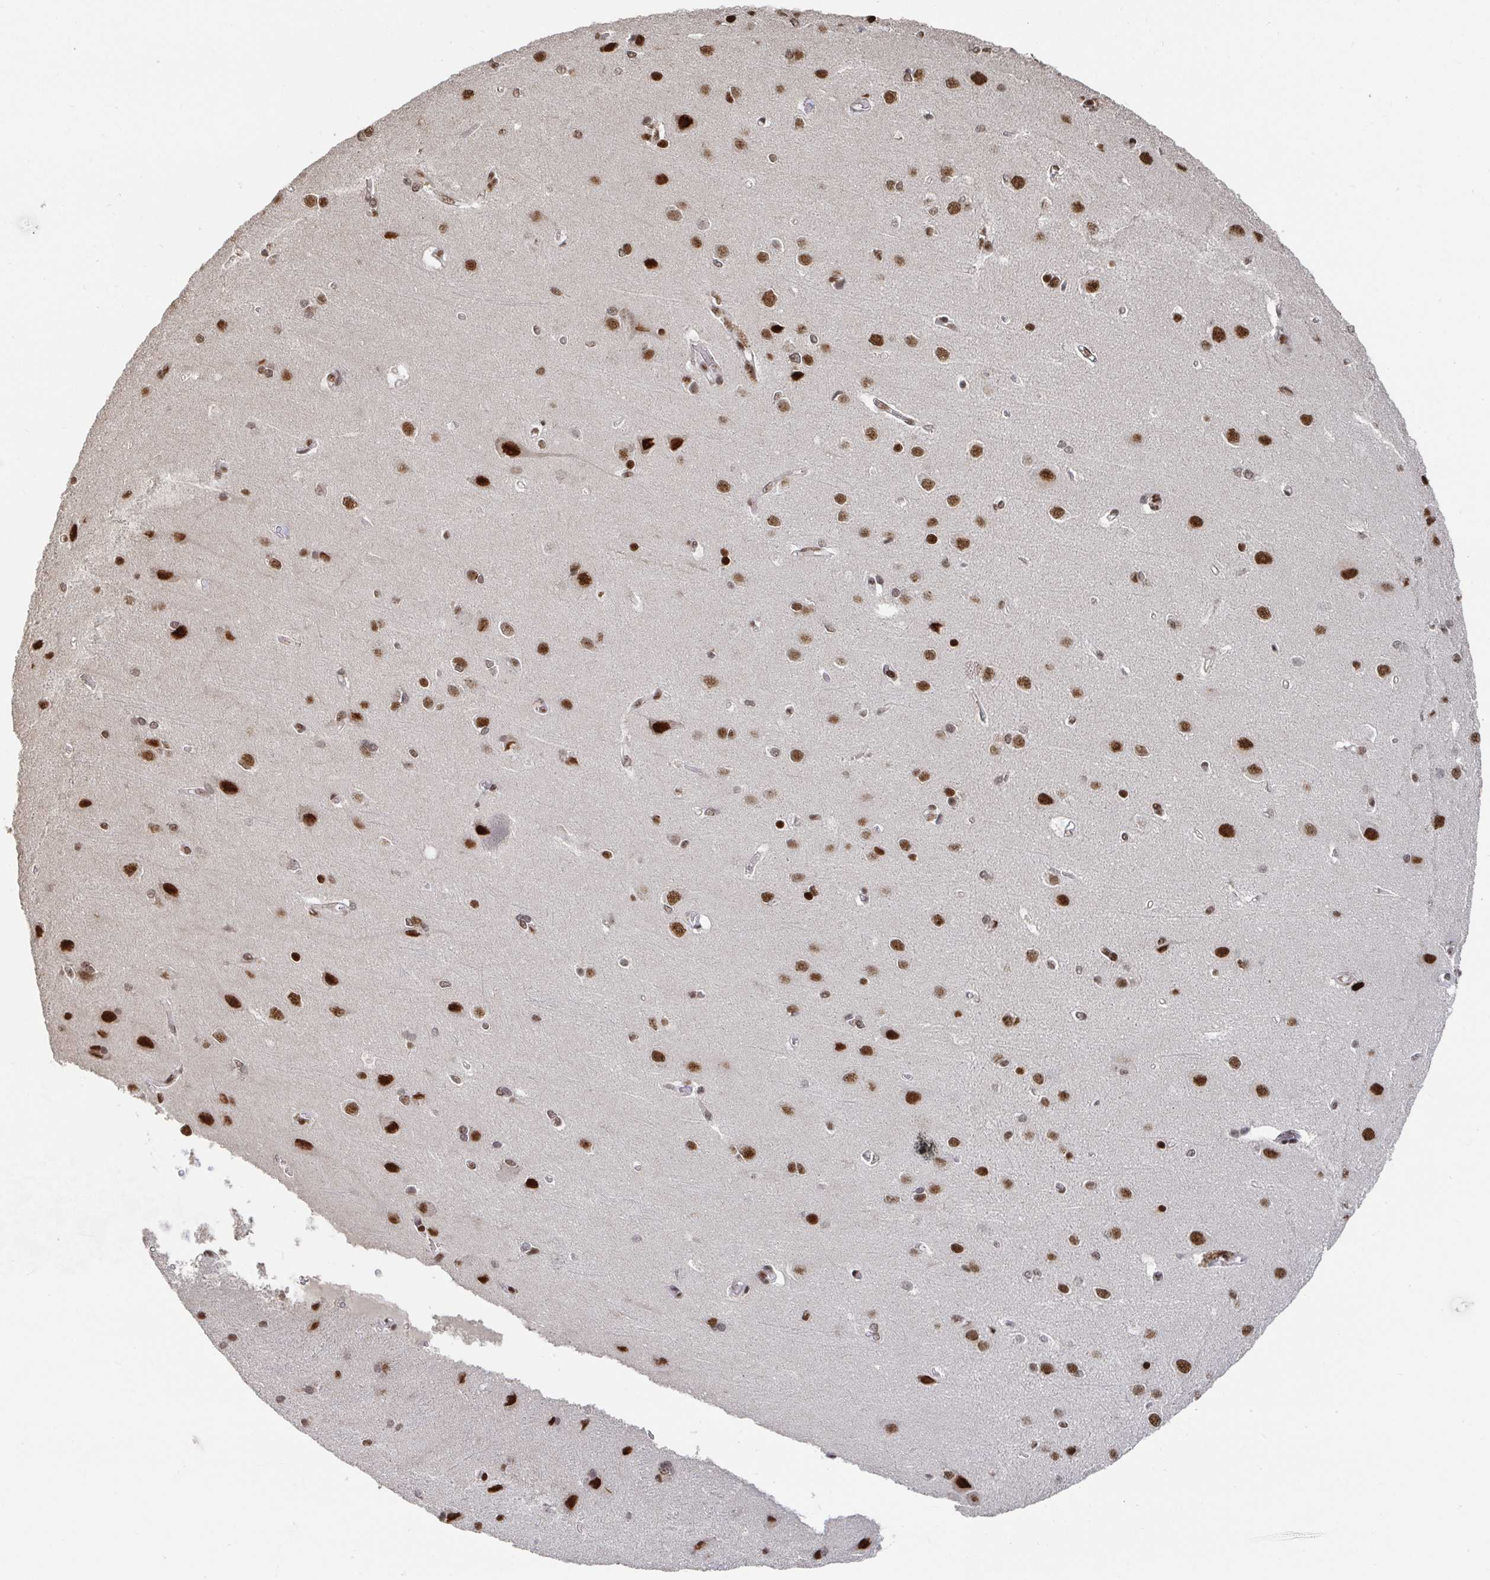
{"staining": {"intensity": "moderate", "quantity": ">75%", "location": "nuclear"}, "tissue": "cerebral cortex", "cell_type": "Endothelial cells", "image_type": "normal", "snomed": [{"axis": "morphology", "description": "Normal tissue, NOS"}, {"axis": "topography", "description": "Cerebral cortex"}], "caption": "A photomicrograph of human cerebral cortex stained for a protein exhibits moderate nuclear brown staining in endothelial cells.", "gene": "ZDHHC12", "patient": {"sex": "male", "age": 37}}